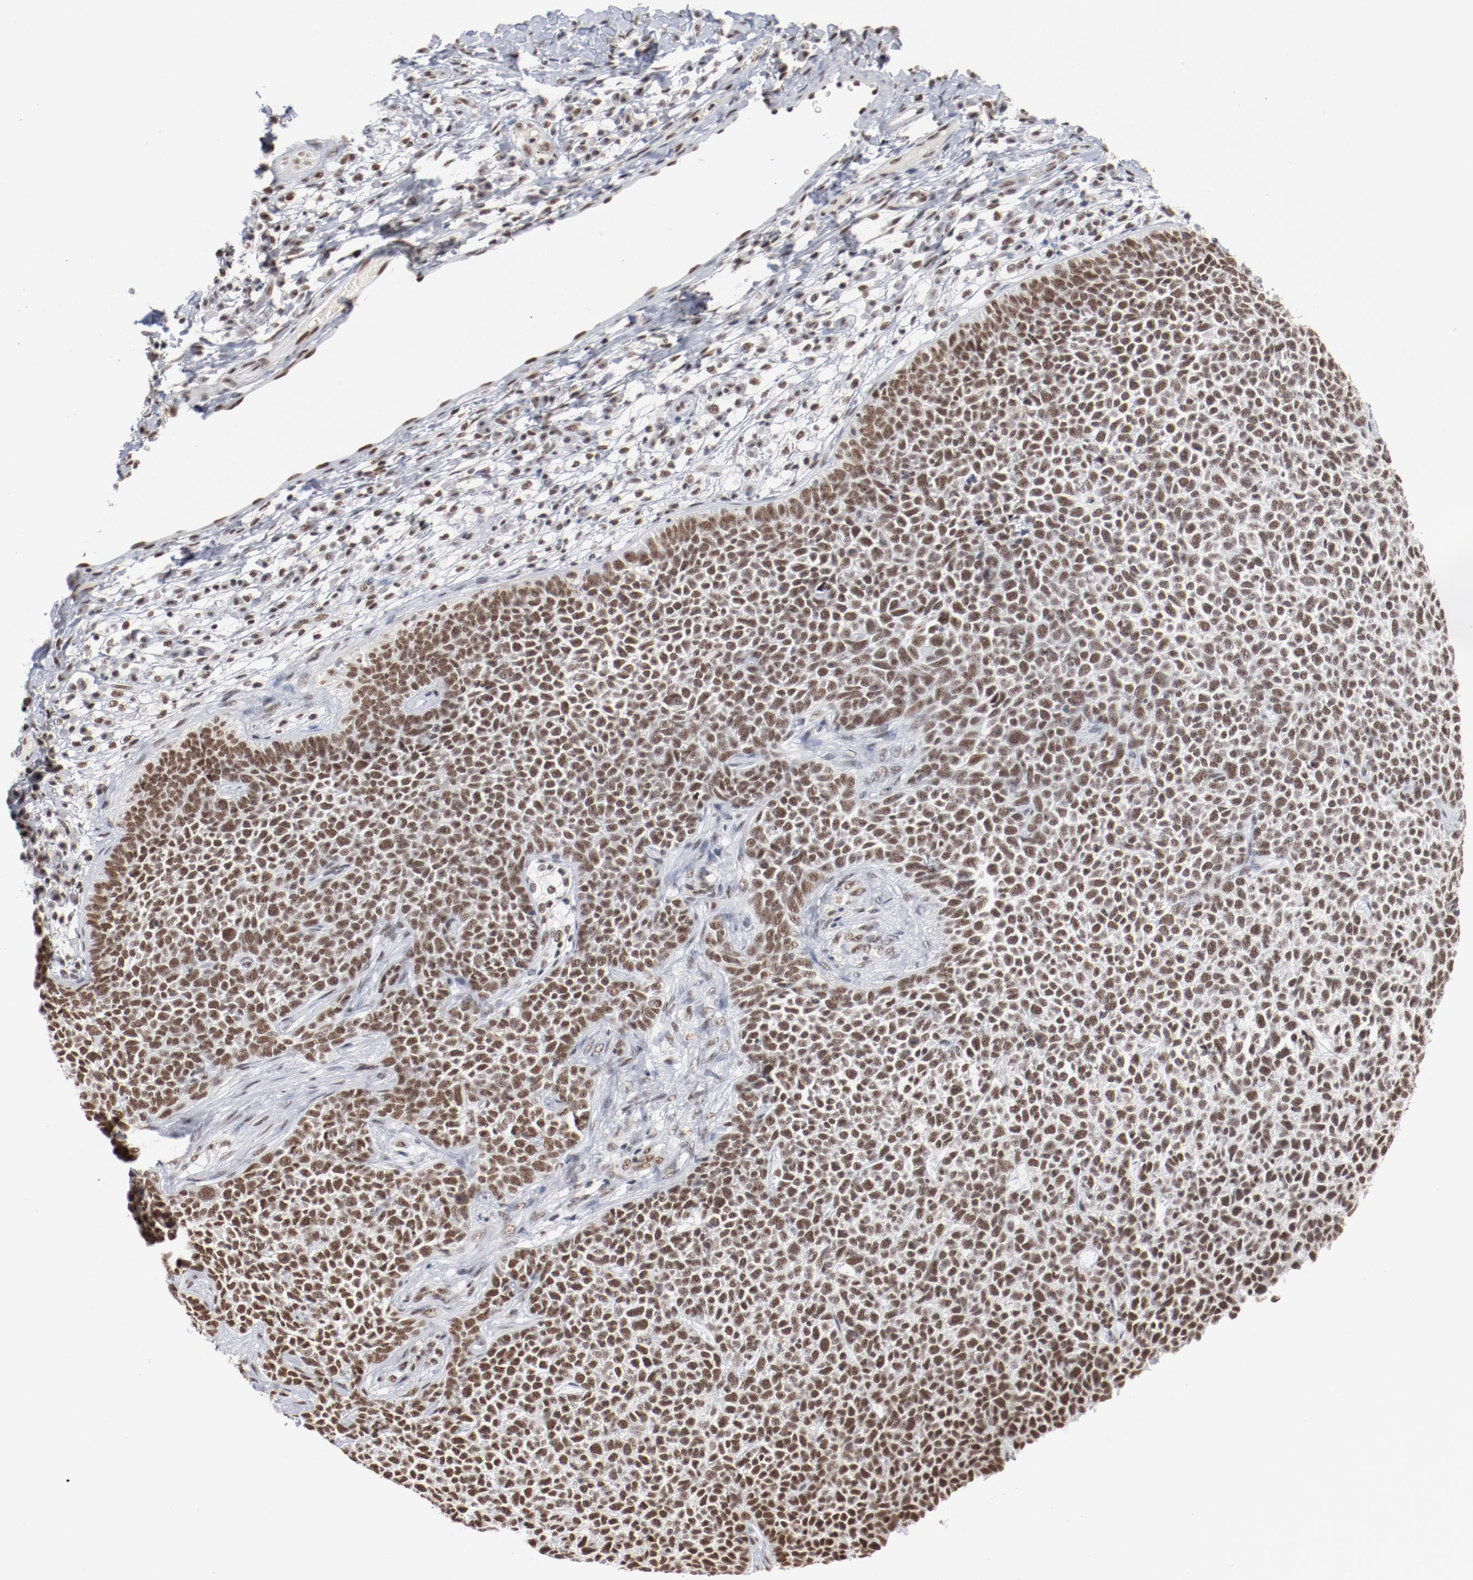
{"staining": {"intensity": "moderate", "quantity": ">75%", "location": "nuclear"}, "tissue": "skin cancer", "cell_type": "Tumor cells", "image_type": "cancer", "snomed": [{"axis": "morphology", "description": "Basal cell carcinoma"}, {"axis": "topography", "description": "Skin"}], "caption": "Immunohistochemistry photomicrograph of neoplastic tissue: skin cancer (basal cell carcinoma) stained using immunohistochemistry displays medium levels of moderate protein expression localized specifically in the nuclear of tumor cells, appearing as a nuclear brown color.", "gene": "BUB3", "patient": {"sex": "female", "age": 84}}